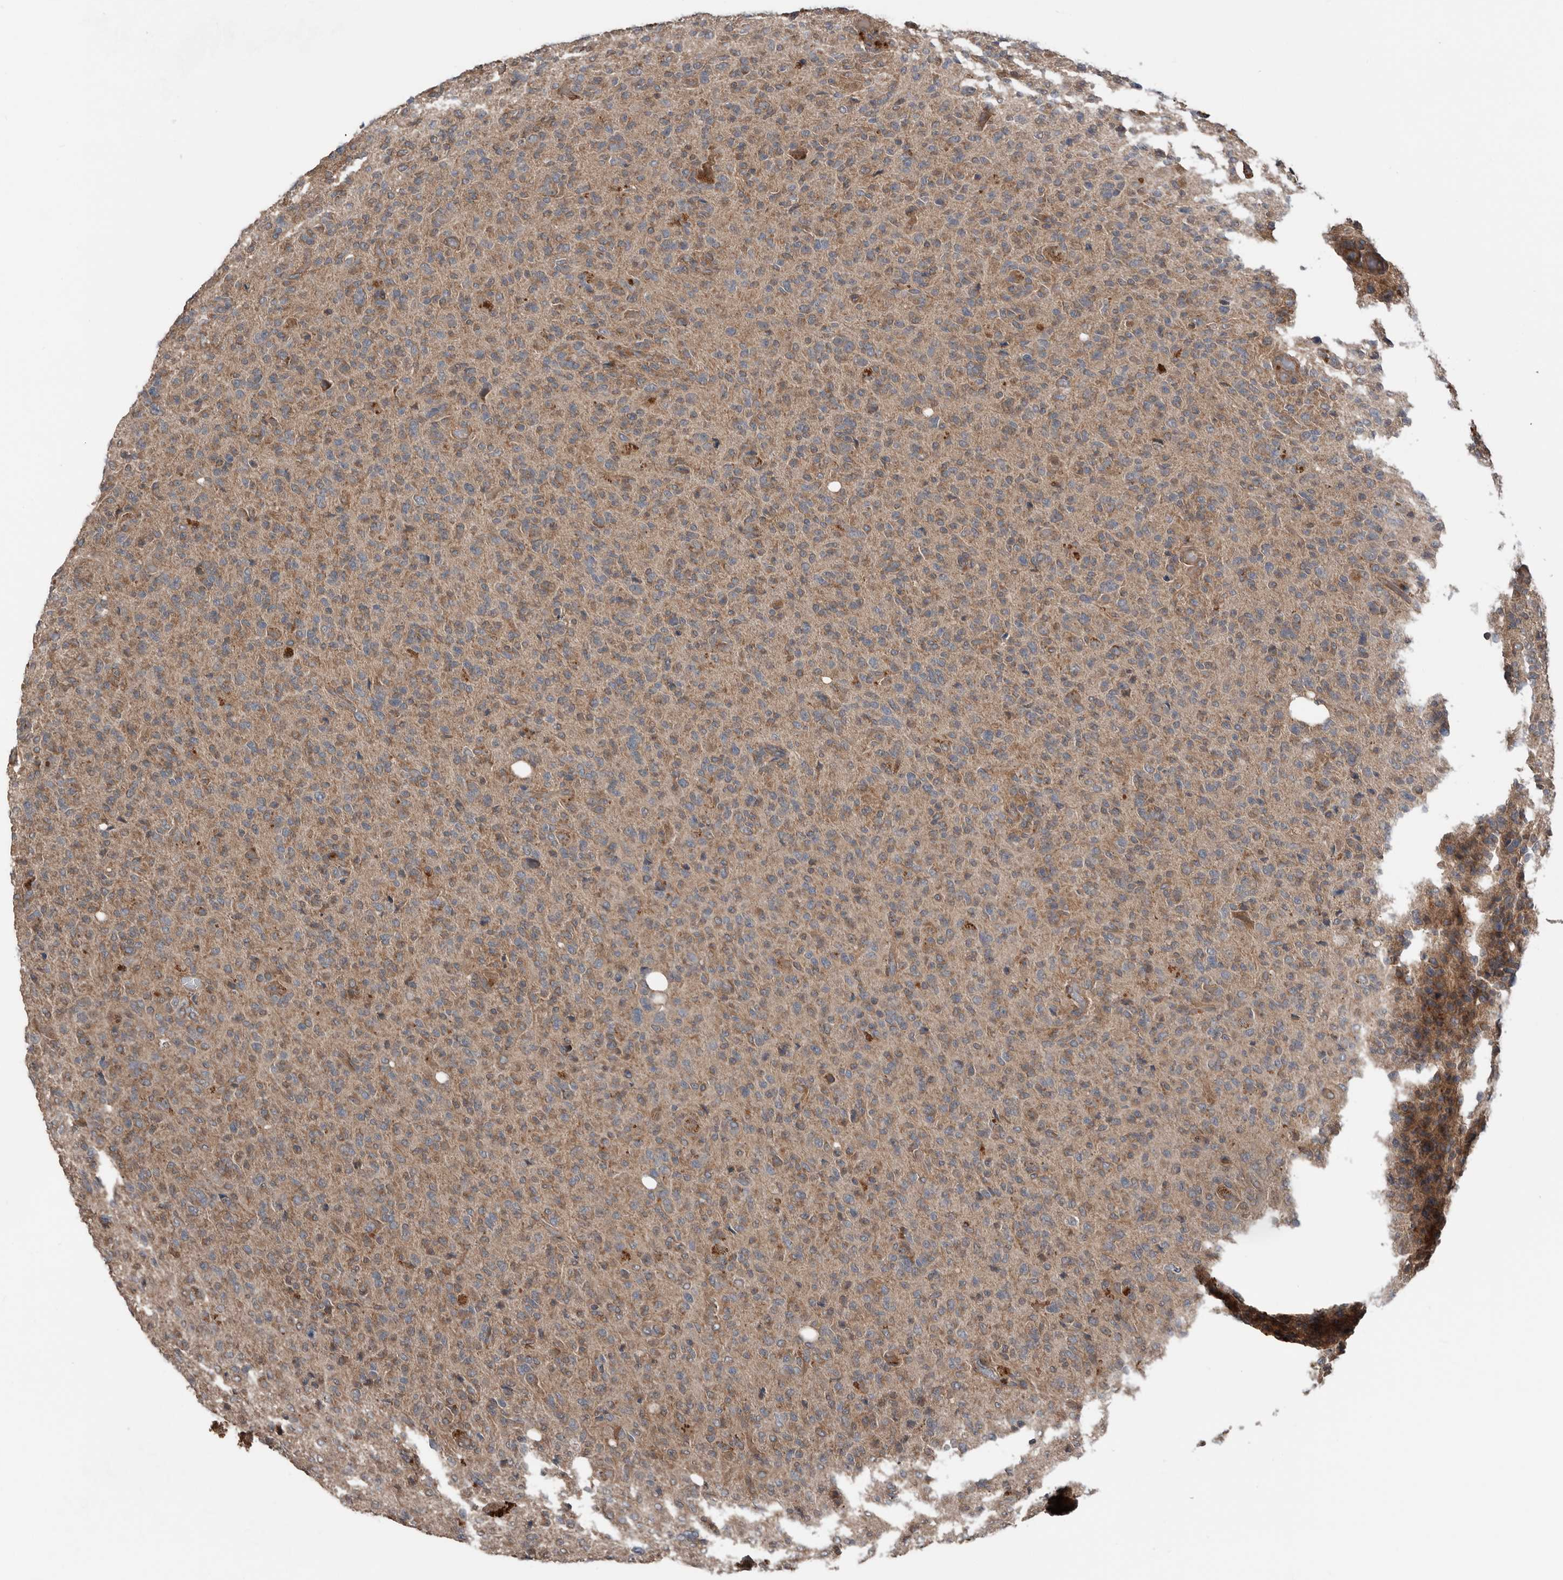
{"staining": {"intensity": "weak", "quantity": "25%-75%", "location": "cytoplasmic/membranous"}, "tissue": "glioma", "cell_type": "Tumor cells", "image_type": "cancer", "snomed": [{"axis": "morphology", "description": "Glioma, malignant, High grade"}, {"axis": "topography", "description": "Brain"}], "caption": "Human glioma stained for a protein (brown) demonstrates weak cytoplasmic/membranous positive expression in about 25%-75% of tumor cells.", "gene": "DNAJB4", "patient": {"sex": "female", "age": 57}}